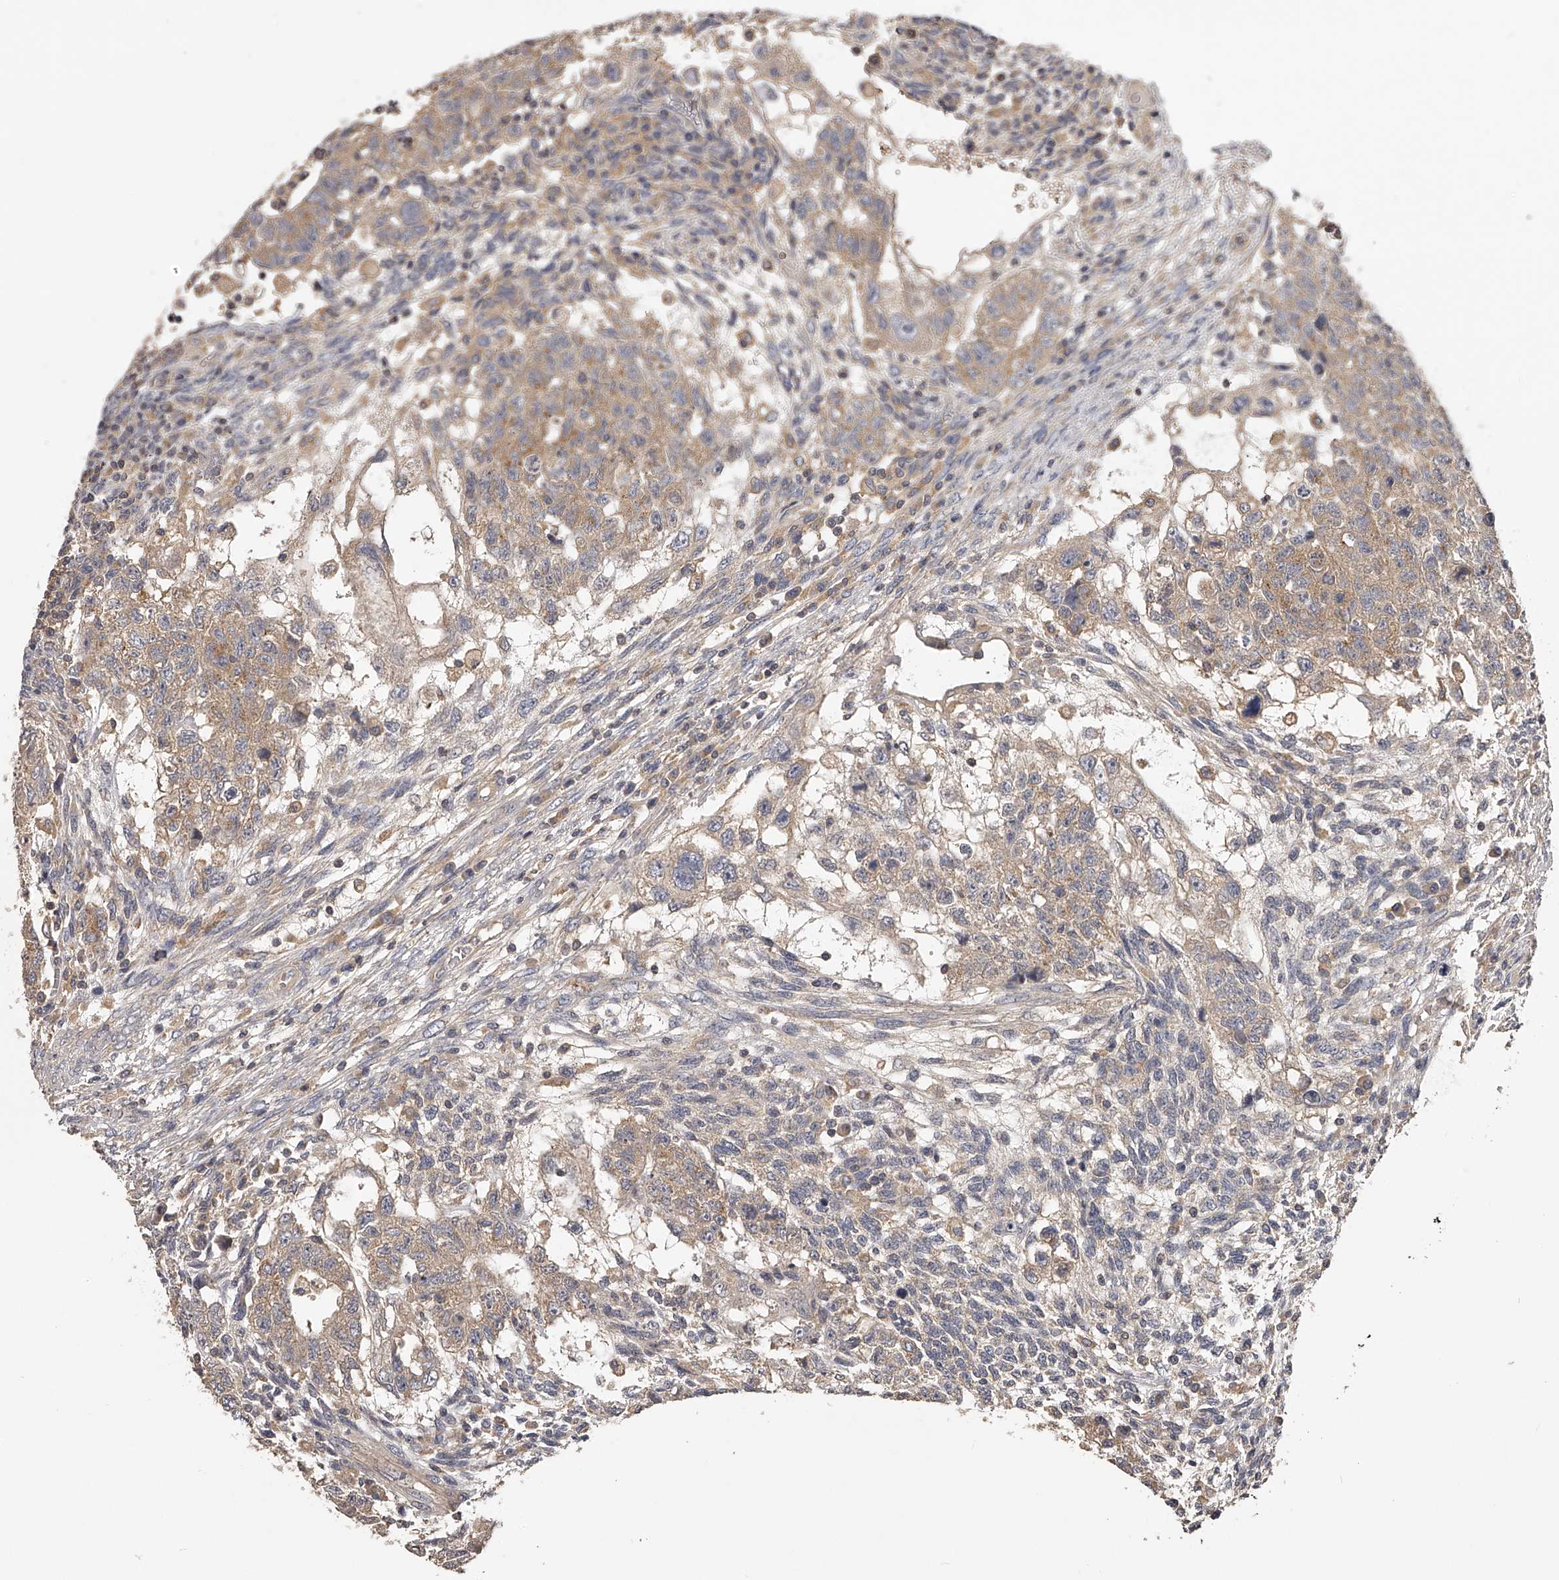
{"staining": {"intensity": "moderate", "quantity": "25%-75%", "location": "cytoplasmic/membranous"}, "tissue": "testis cancer", "cell_type": "Tumor cells", "image_type": "cancer", "snomed": [{"axis": "morphology", "description": "Normal tissue, NOS"}, {"axis": "morphology", "description": "Carcinoma, Embryonal, NOS"}, {"axis": "topography", "description": "Testis"}], "caption": "Brown immunohistochemical staining in testis cancer reveals moderate cytoplasmic/membranous positivity in about 25%-75% of tumor cells. (DAB IHC, brown staining for protein, blue staining for nuclei).", "gene": "TNN", "patient": {"sex": "male", "age": 36}}